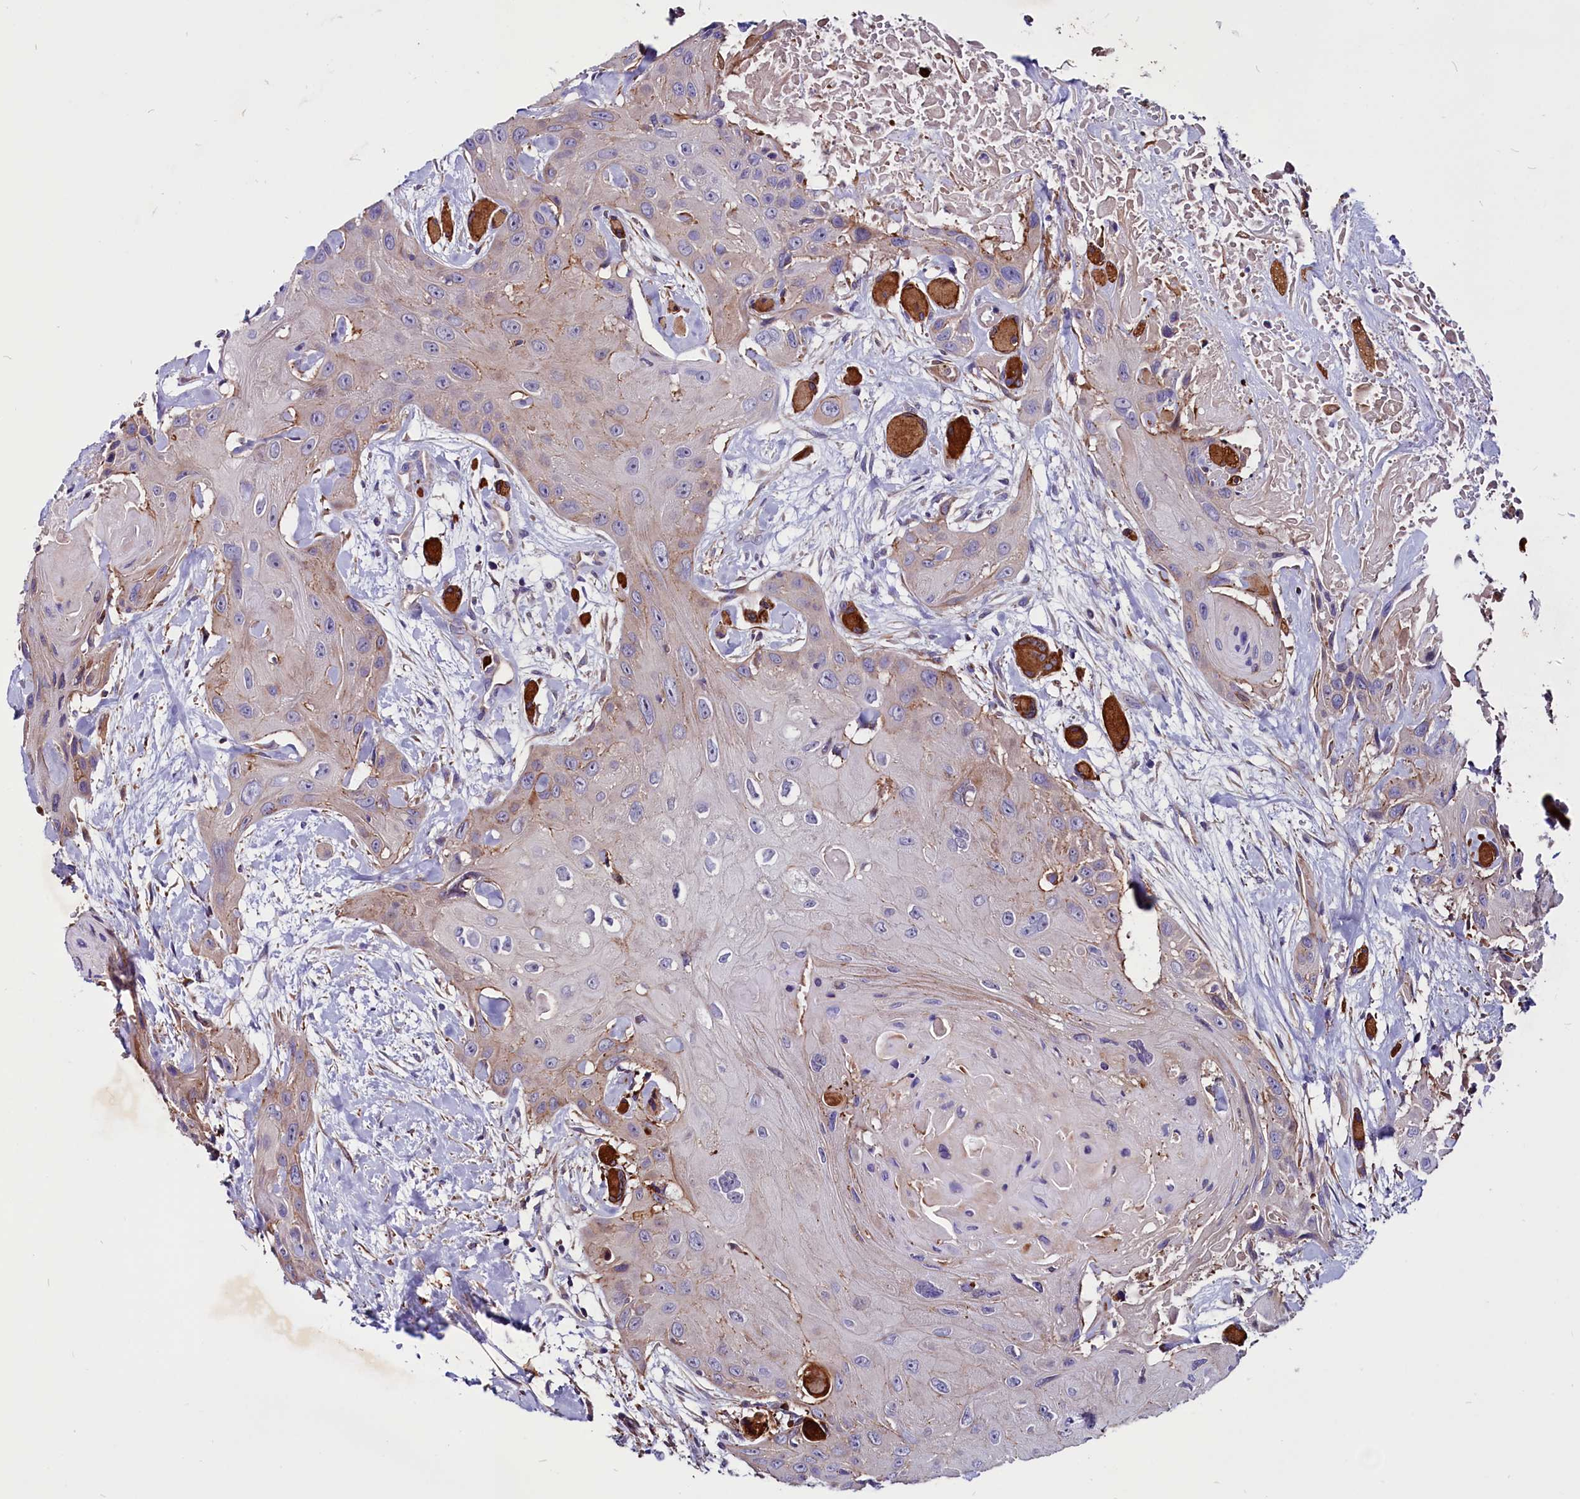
{"staining": {"intensity": "weak", "quantity": "<25%", "location": "cytoplasmic/membranous"}, "tissue": "head and neck cancer", "cell_type": "Tumor cells", "image_type": "cancer", "snomed": [{"axis": "morphology", "description": "Squamous cell carcinoma, NOS"}, {"axis": "topography", "description": "Head-Neck"}], "caption": "High magnification brightfield microscopy of head and neck cancer (squamous cell carcinoma) stained with DAB (3,3'-diaminobenzidine) (brown) and counterstained with hematoxylin (blue): tumor cells show no significant staining.", "gene": "ZNF749", "patient": {"sex": "male", "age": 81}}